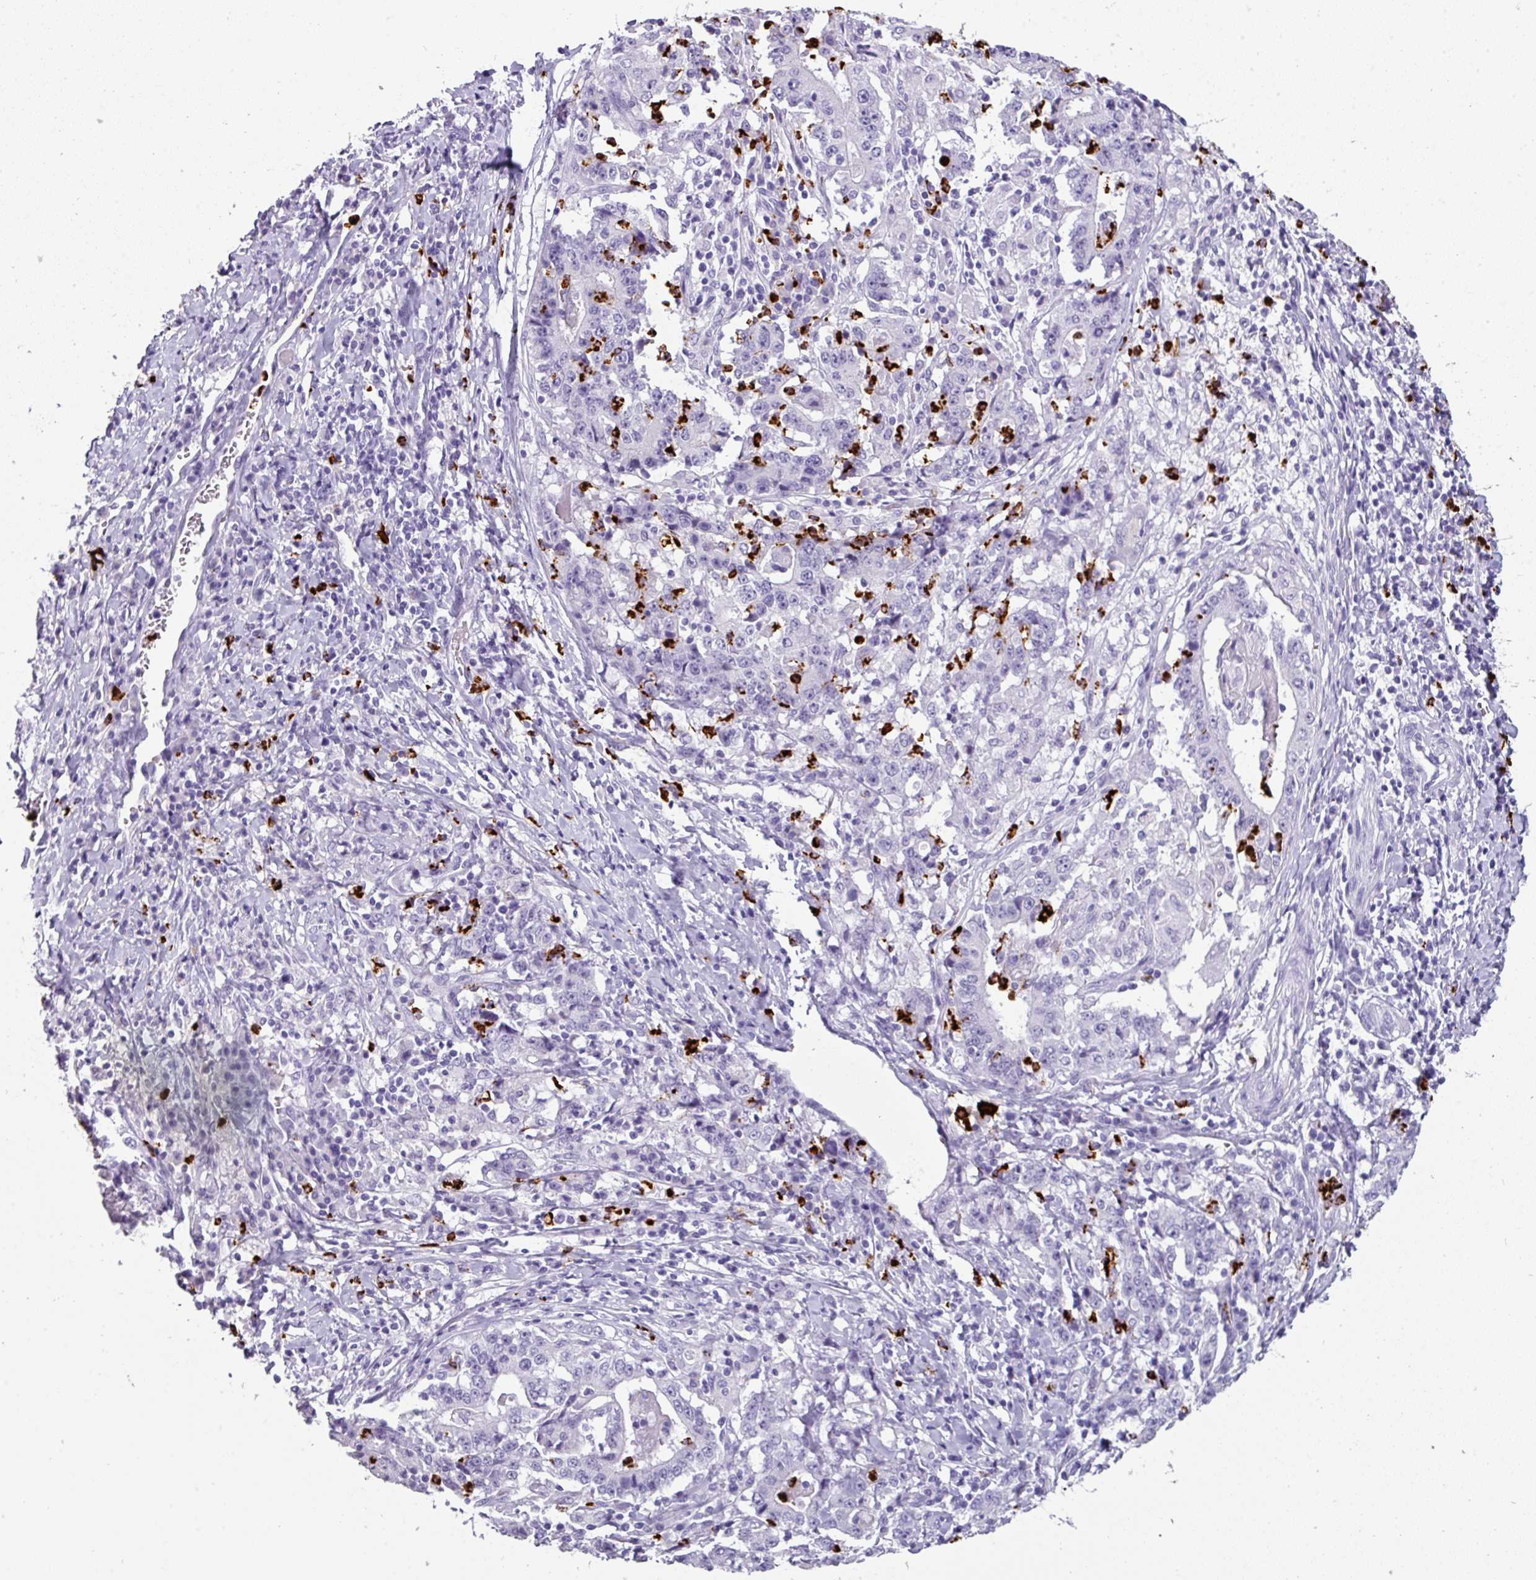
{"staining": {"intensity": "negative", "quantity": "none", "location": "none"}, "tissue": "stomach cancer", "cell_type": "Tumor cells", "image_type": "cancer", "snomed": [{"axis": "morphology", "description": "Normal tissue, NOS"}, {"axis": "morphology", "description": "Adenocarcinoma, NOS"}, {"axis": "topography", "description": "Stomach, upper"}, {"axis": "topography", "description": "Stomach"}], "caption": "This photomicrograph is of stomach cancer stained with immunohistochemistry (IHC) to label a protein in brown with the nuclei are counter-stained blue. There is no staining in tumor cells. Nuclei are stained in blue.", "gene": "CTSG", "patient": {"sex": "male", "age": 59}}